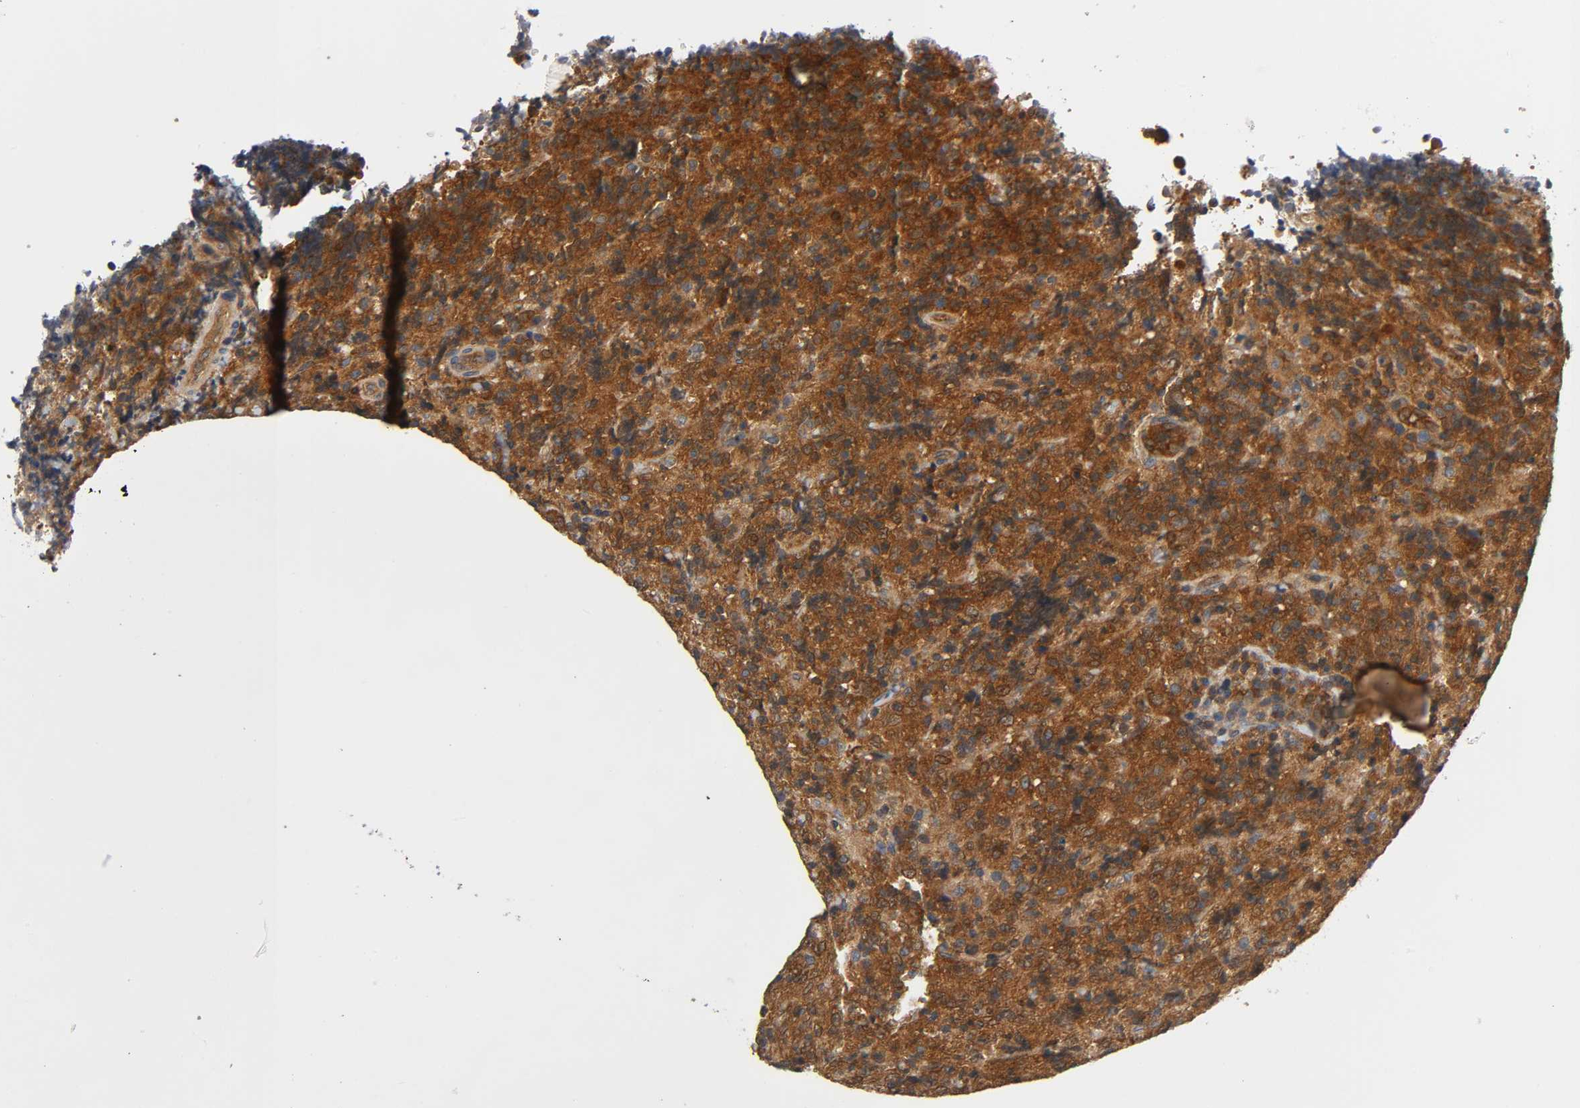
{"staining": {"intensity": "strong", "quantity": ">75%", "location": "cytoplasmic/membranous"}, "tissue": "lymphoma", "cell_type": "Tumor cells", "image_type": "cancer", "snomed": [{"axis": "morphology", "description": "Malignant lymphoma, non-Hodgkin's type, High grade"}, {"axis": "topography", "description": "Tonsil"}], "caption": "High-power microscopy captured an immunohistochemistry histopathology image of lymphoma, revealing strong cytoplasmic/membranous staining in about >75% of tumor cells.", "gene": "PRKAB1", "patient": {"sex": "female", "age": 36}}